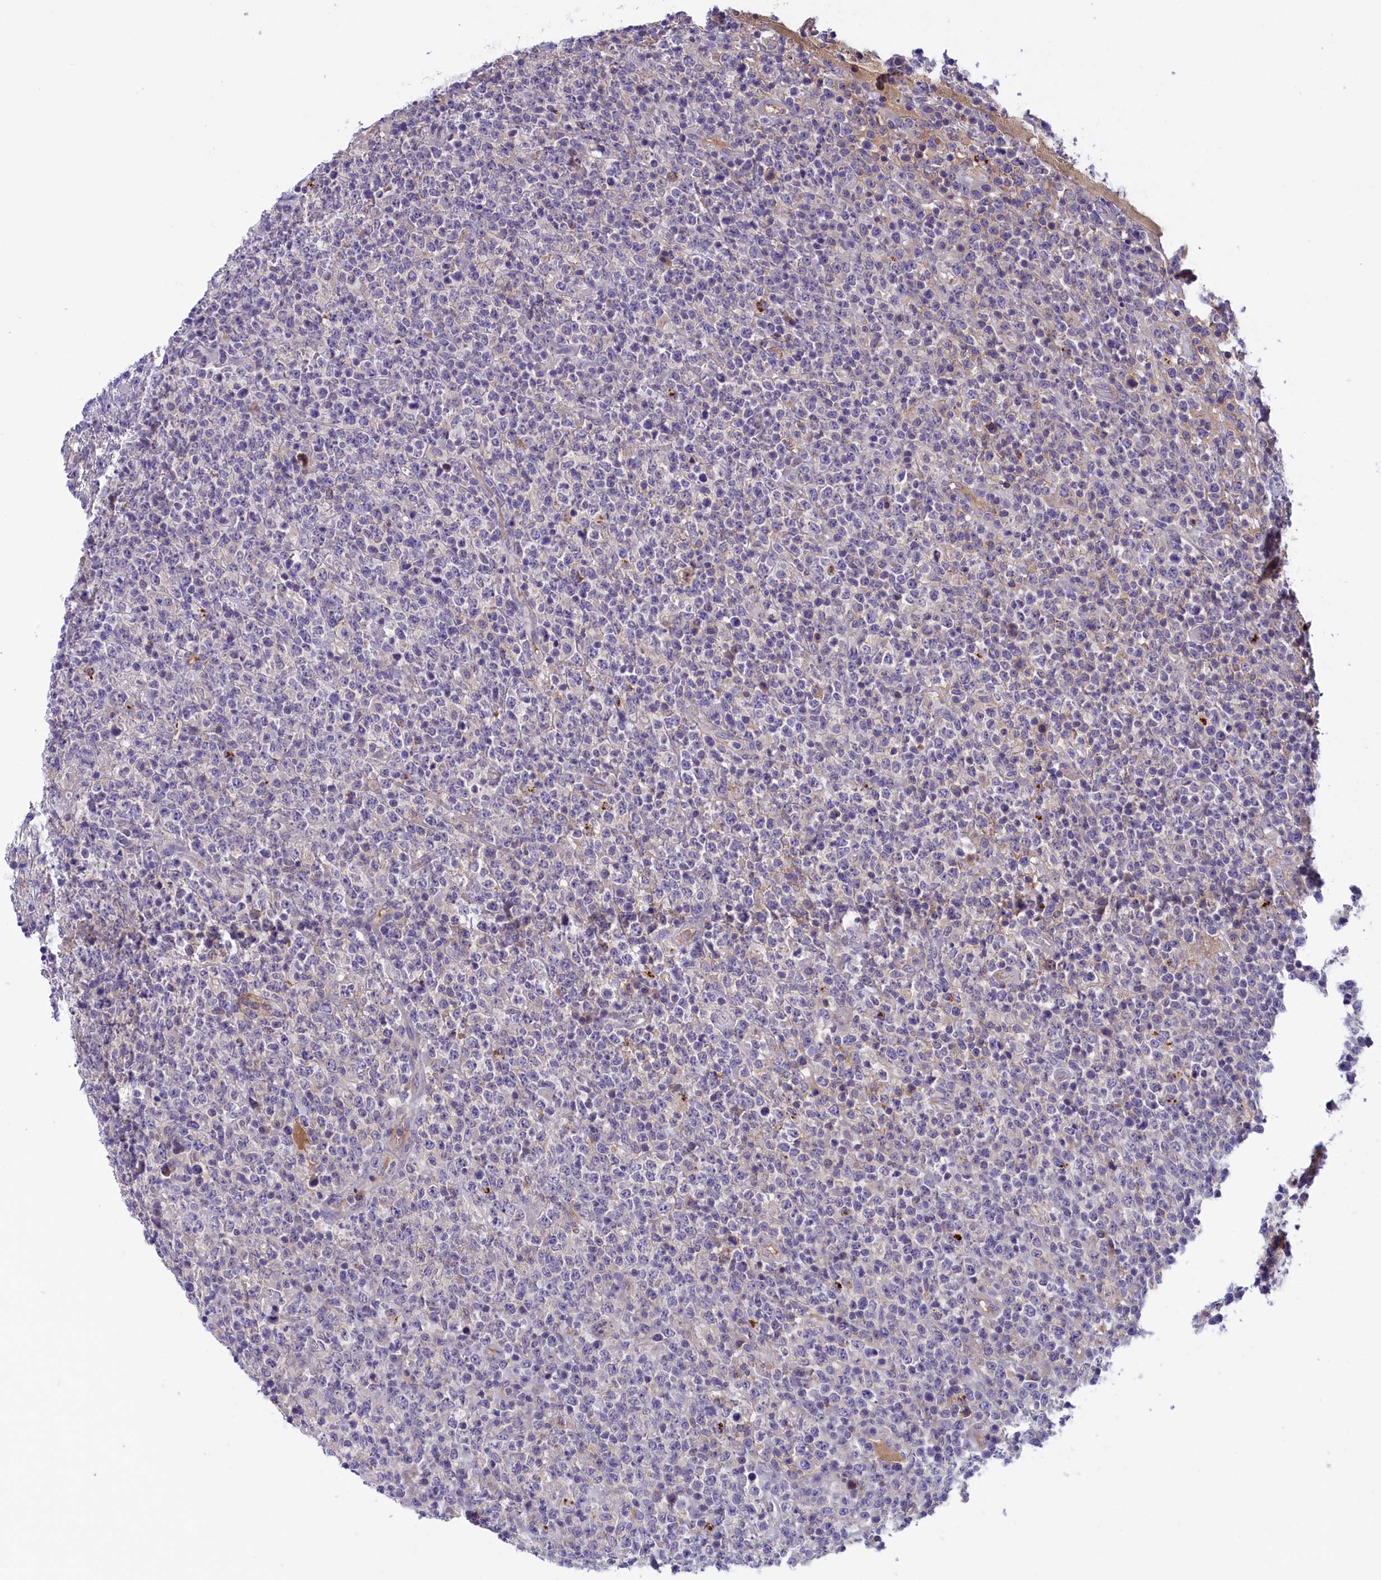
{"staining": {"intensity": "negative", "quantity": "none", "location": "none"}, "tissue": "lymphoma", "cell_type": "Tumor cells", "image_type": "cancer", "snomed": [{"axis": "morphology", "description": "Malignant lymphoma, non-Hodgkin's type, High grade"}, {"axis": "topography", "description": "Colon"}], "caption": "IHC photomicrograph of neoplastic tissue: malignant lymphoma, non-Hodgkin's type (high-grade) stained with DAB reveals no significant protein positivity in tumor cells.", "gene": "STYX", "patient": {"sex": "female", "age": 53}}